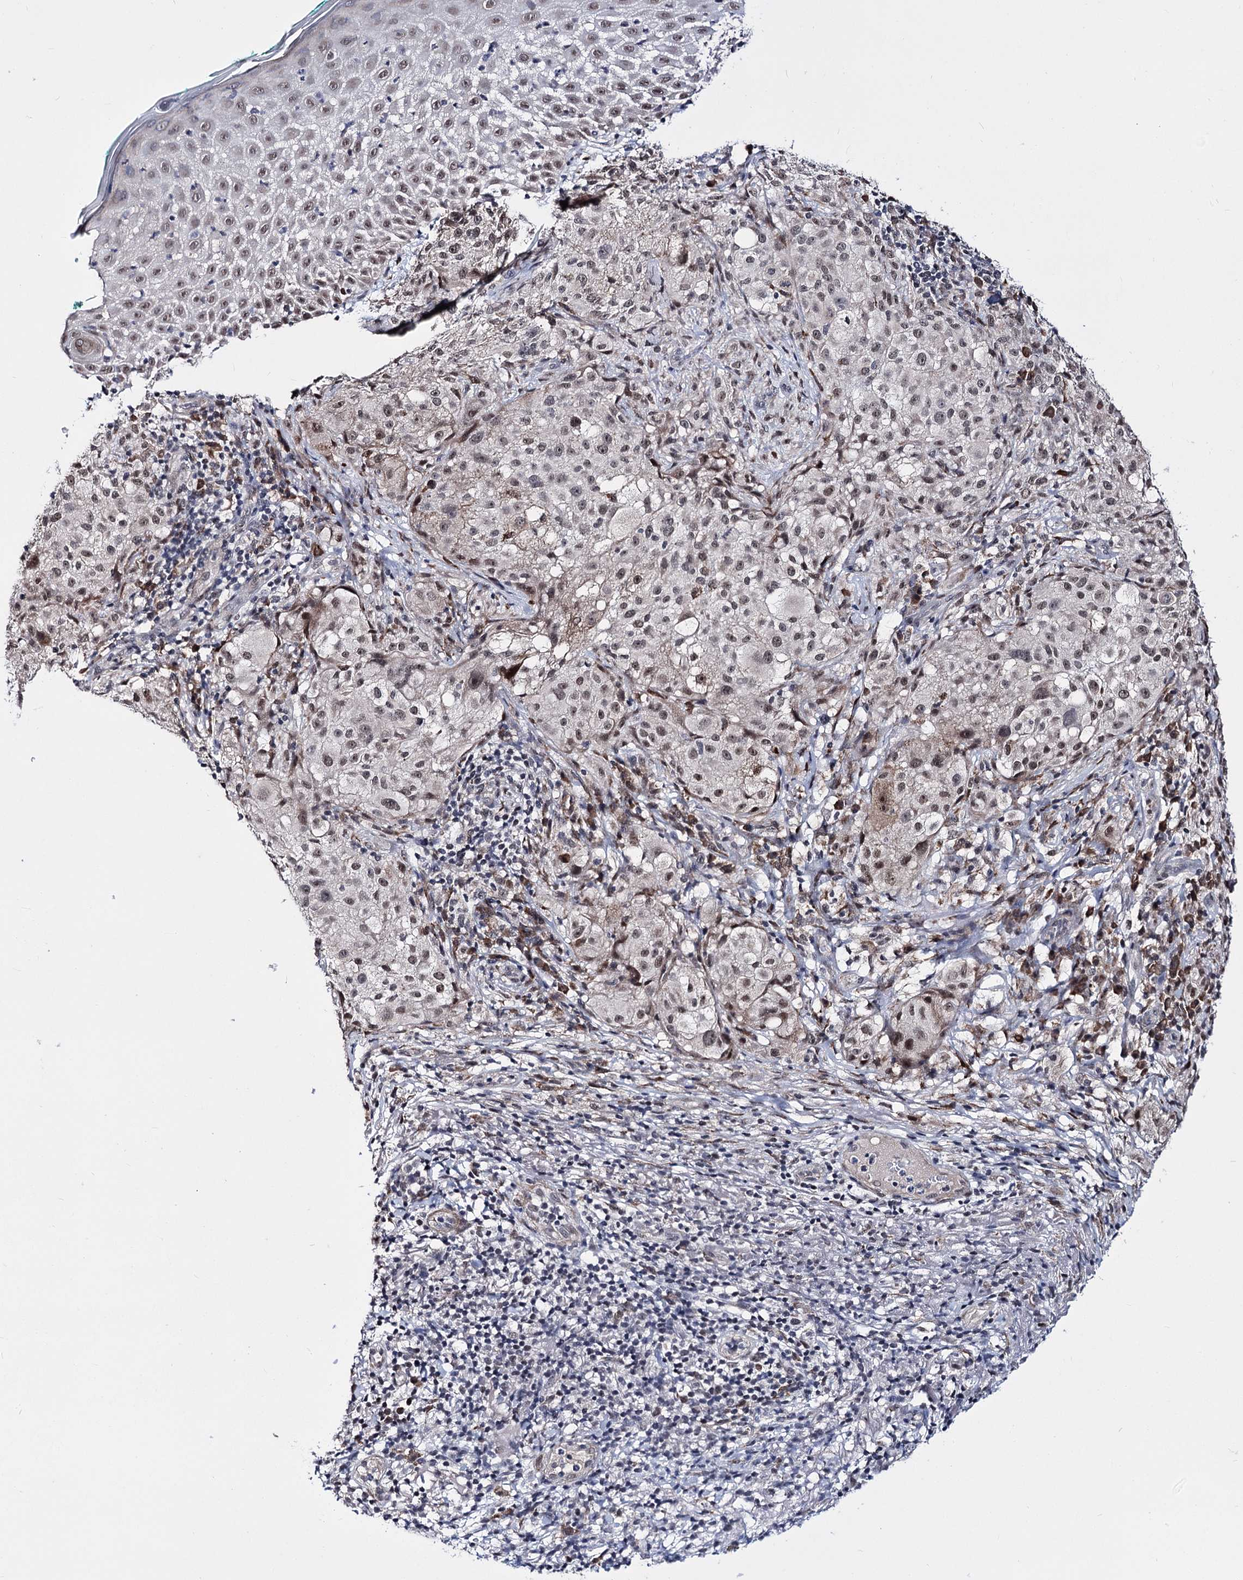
{"staining": {"intensity": "moderate", "quantity": "<25%", "location": "cytoplasmic/membranous,nuclear"}, "tissue": "melanoma", "cell_type": "Tumor cells", "image_type": "cancer", "snomed": [{"axis": "morphology", "description": "Necrosis, NOS"}, {"axis": "morphology", "description": "Malignant melanoma, NOS"}, {"axis": "topography", "description": "Skin"}], "caption": "Immunohistochemical staining of malignant melanoma shows moderate cytoplasmic/membranous and nuclear protein positivity in about <25% of tumor cells. Immunohistochemistry stains the protein in brown and the nuclei are stained blue.", "gene": "PPRC1", "patient": {"sex": "female", "age": 87}}